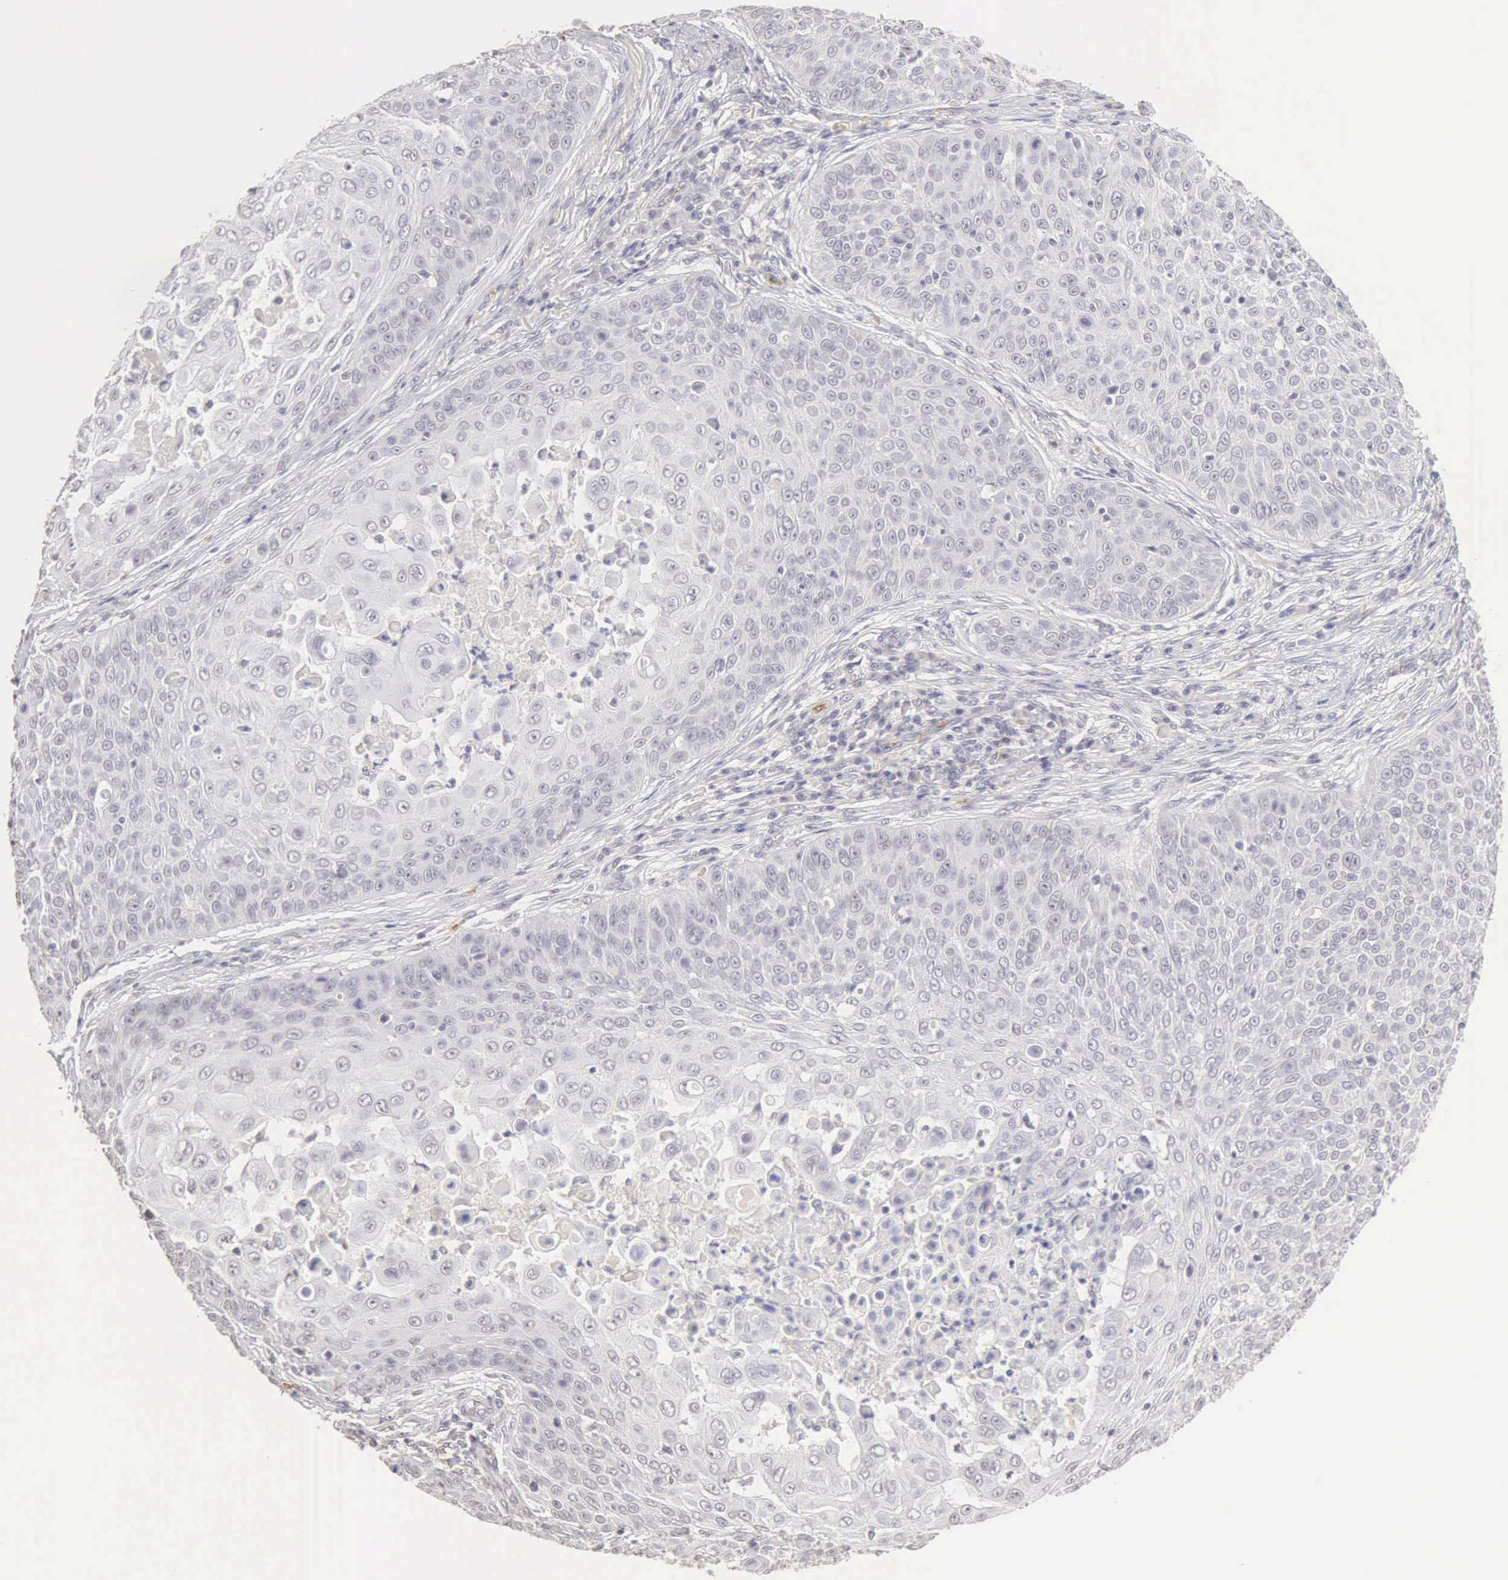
{"staining": {"intensity": "negative", "quantity": "none", "location": "none"}, "tissue": "skin cancer", "cell_type": "Tumor cells", "image_type": "cancer", "snomed": [{"axis": "morphology", "description": "Squamous cell carcinoma, NOS"}, {"axis": "topography", "description": "Skin"}], "caption": "High power microscopy micrograph of an IHC micrograph of squamous cell carcinoma (skin), revealing no significant expression in tumor cells.", "gene": "CFI", "patient": {"sex": "male", "age": 82}}